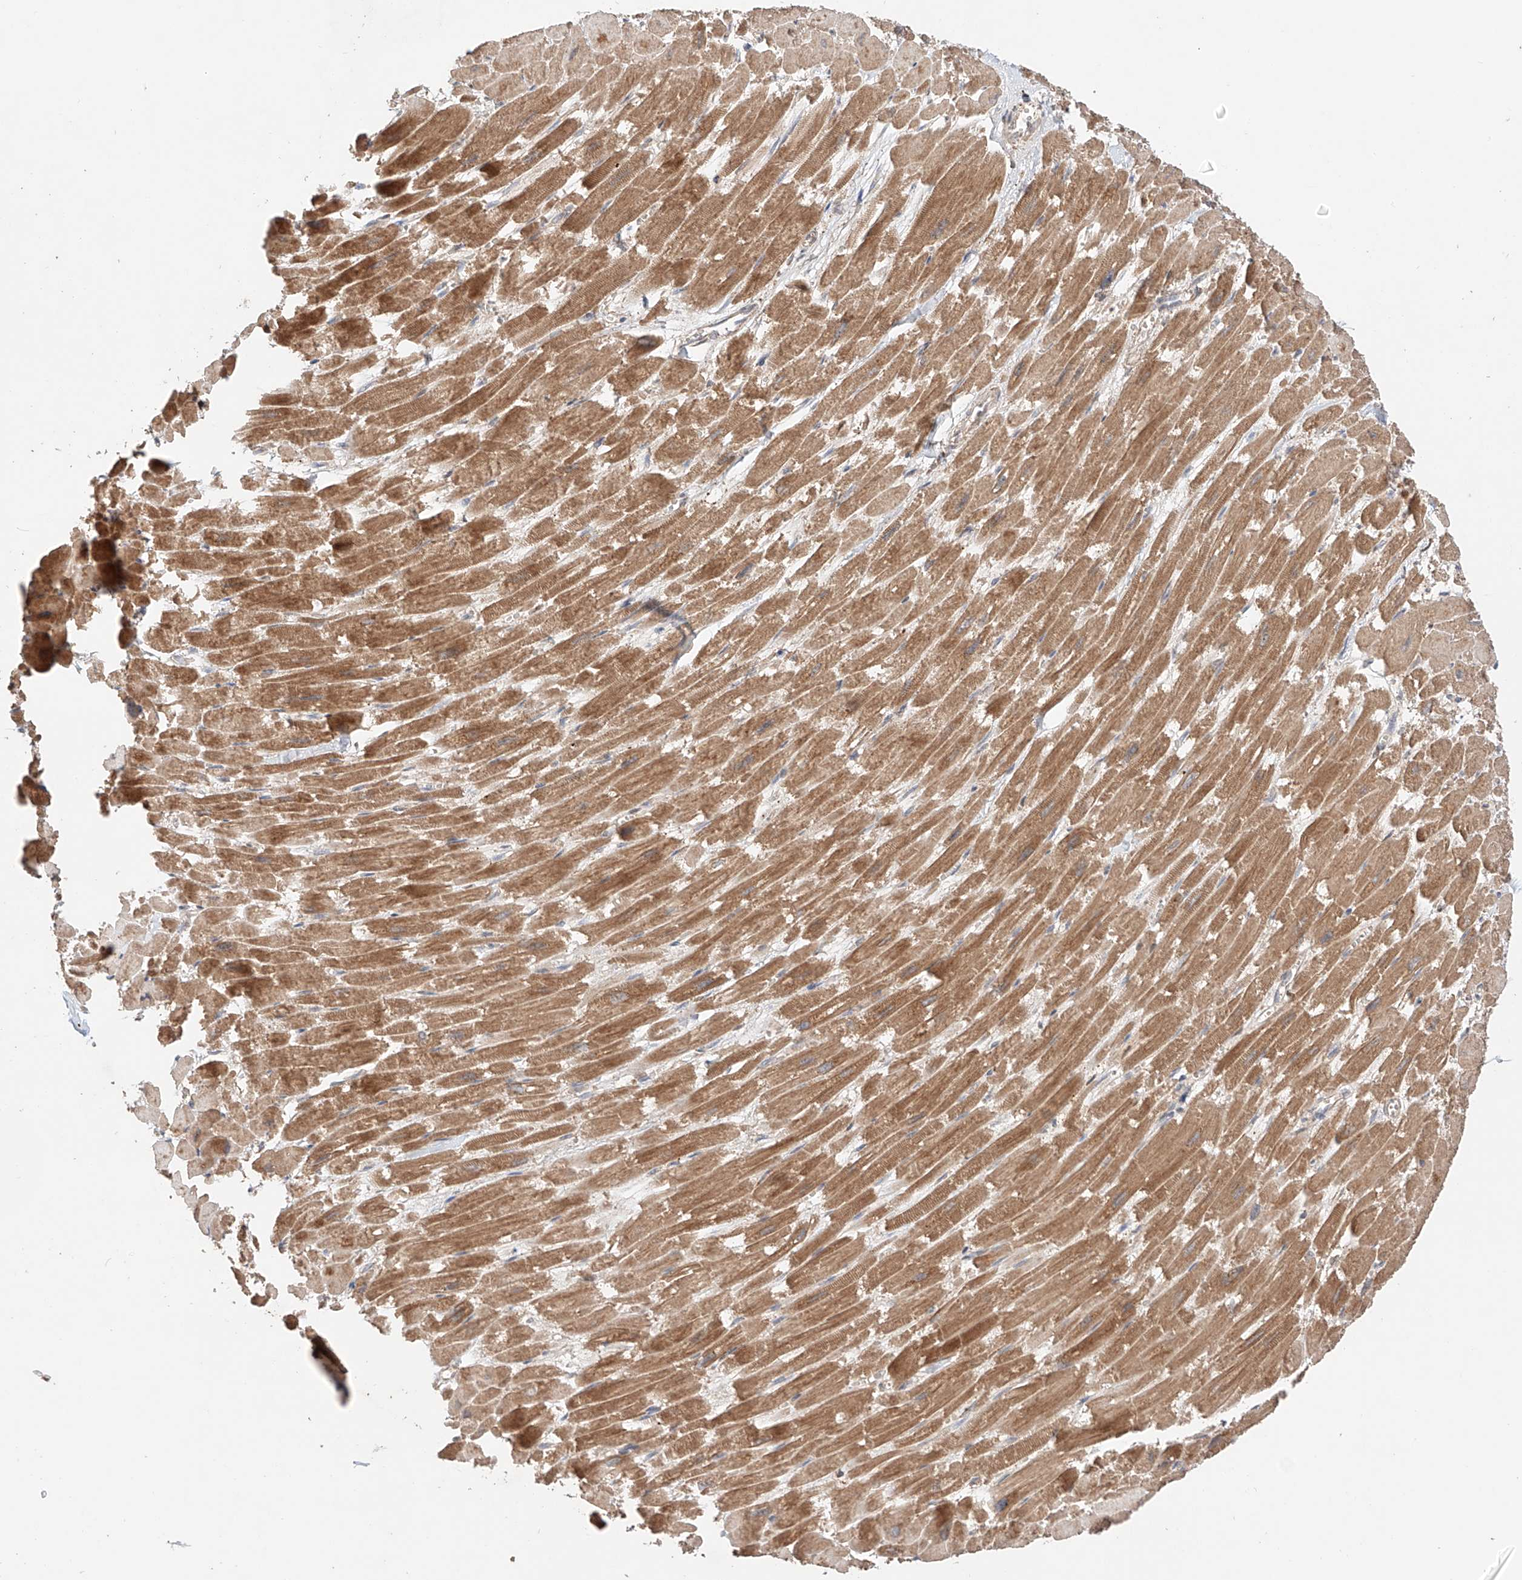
{"staining": {"intensity": "moderate", "quantity": ">75%", "location": "cytoplasmic/membranous"}, "tissue": "heart muscle", "cell_type": "Cardiomyocytes", "image_type": "normal", "snomed": [{"axis": "morphology", "description": "Normal tissue, NOS"}, {"axis": "topography", "description": "Heart"}], "caption": "DAB (3,3'-diaminobenzidine) immunohistochemical staining of normal human heart muscle shows moderate cytoplasmic/membranous protein positivity in about >75% of cardiomyocytes.", "gene": "IGSF22", "patient": {"sex": "male", "age": 54}}